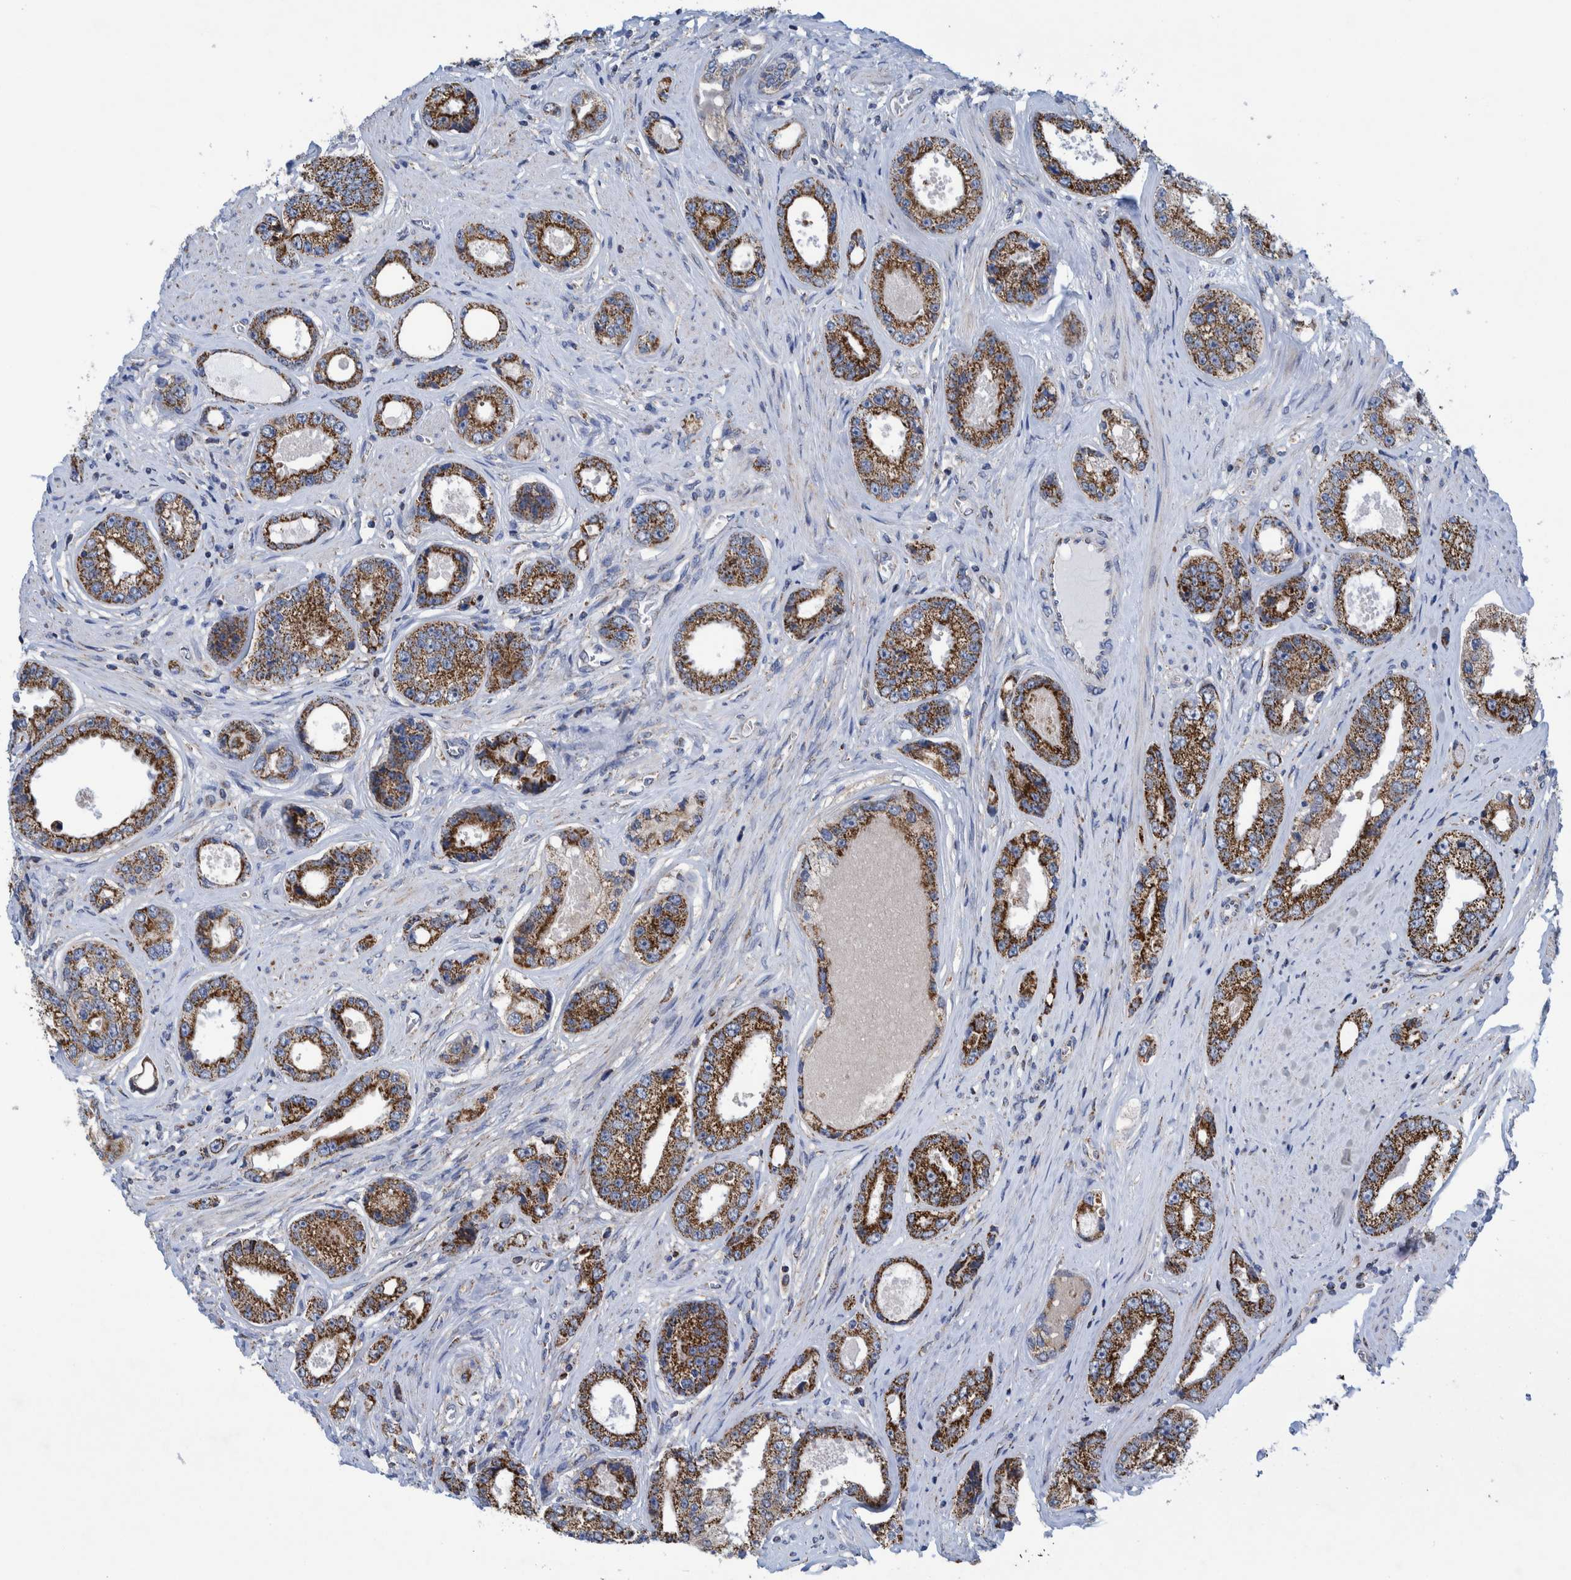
{"staining": {"intensity": "strong", "quantity": ">75%", "location": "cytoplasmic/membranous"}, "tissue": "prostate cancer", "cell_type": "Tumor cells", "image_type": "cancer", "snomed": [{"axis": "morphology", "description": "Adenocarcinoma, High grade"}, {"axis": "topography", "description": "Prostate"}], "caption": "The image reveals staining of prostate cancer, revealing strong cytoplasmic/membranous protein staining (brown color) within tumor cells. The staining was performed using DAB to visualize the protein expression in brown, while the nuclei were stained in blue with hematoxylin (Magnification: 20x).", "gene": "MRPS7", "patient": {"sex": "male", "age": 61}}